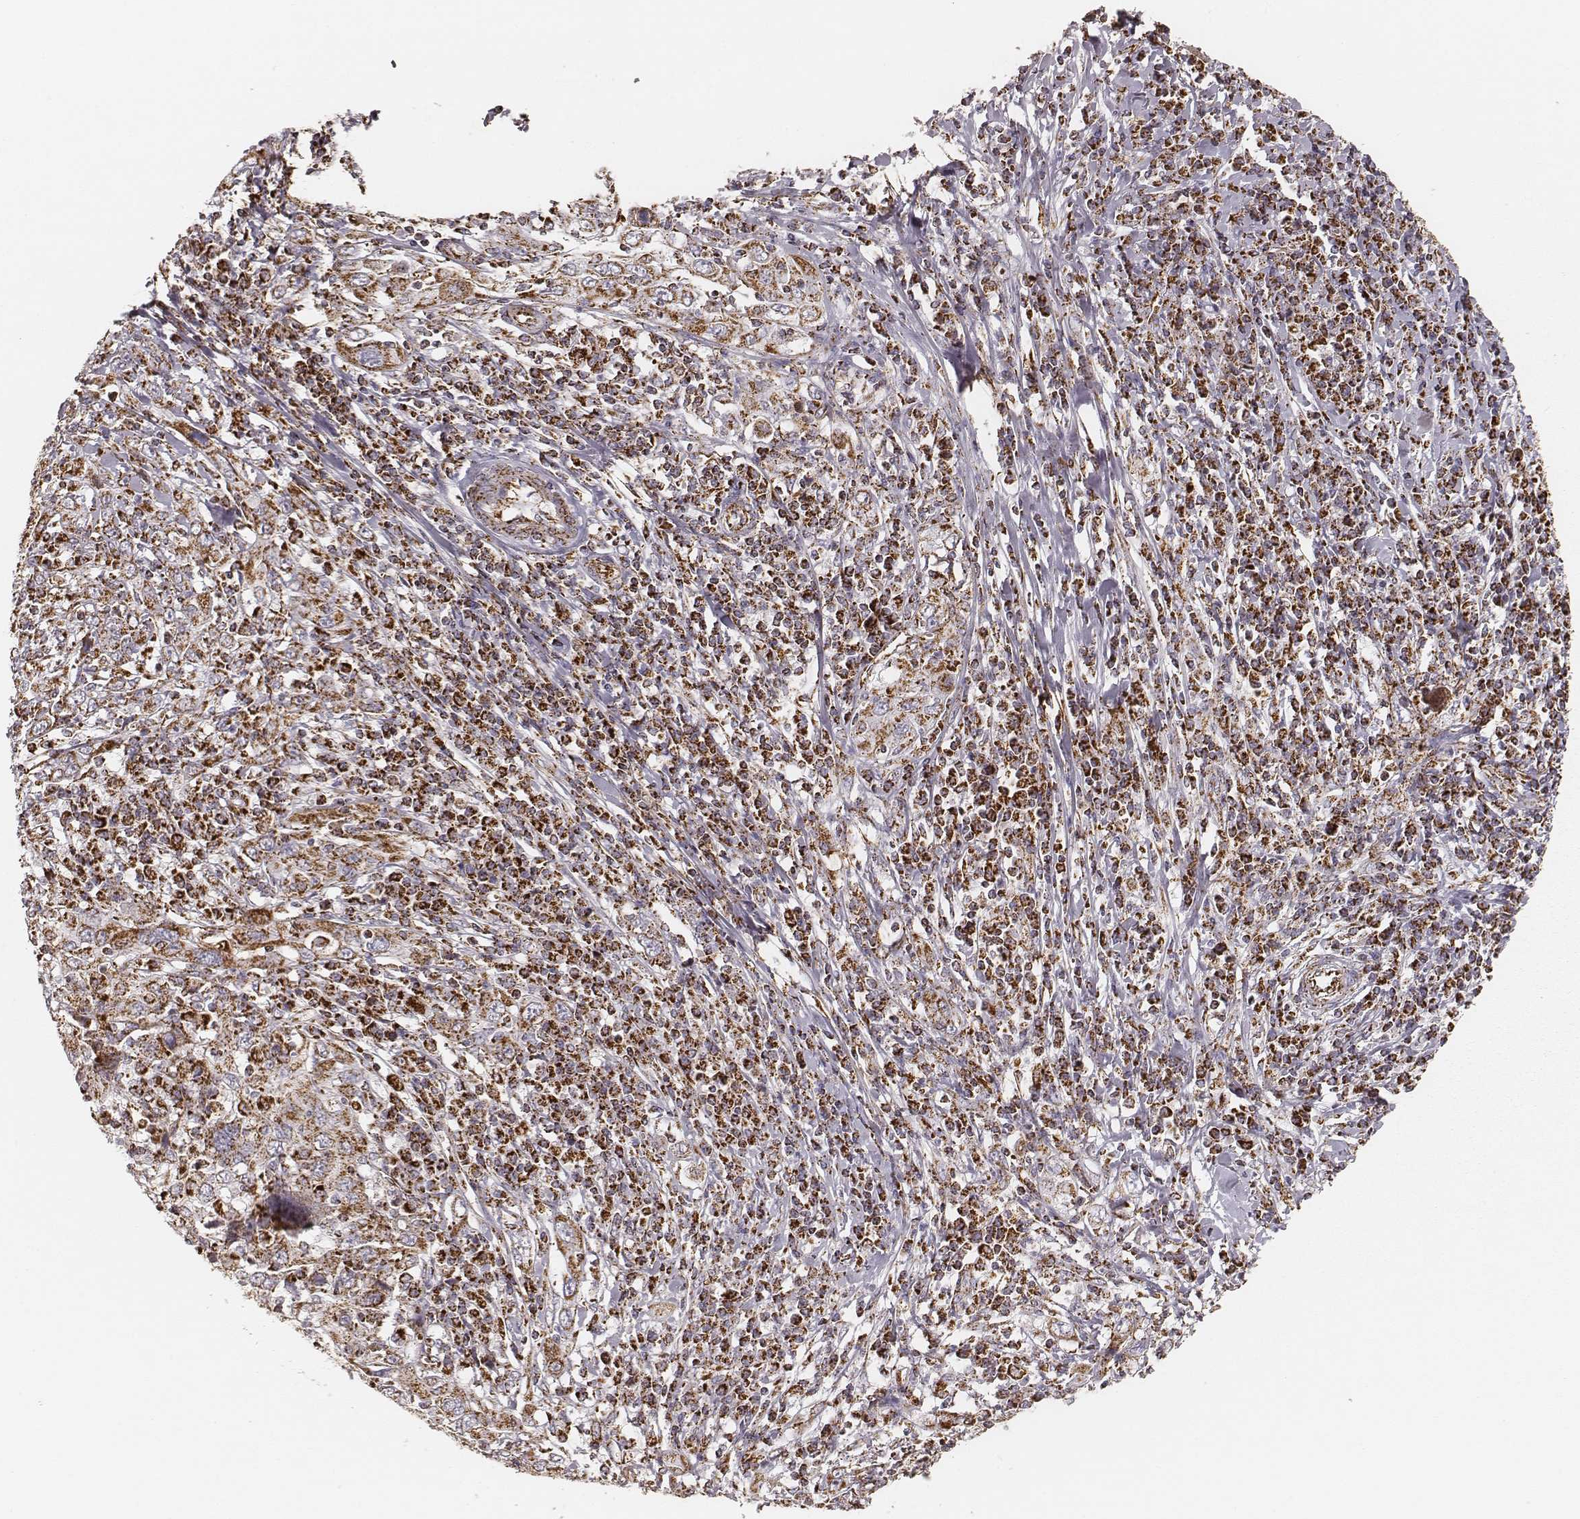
{"staining": {"intensity": "strong", "quantity": ">75%", "location": "cytoplasmic/membranous"}, "tissue": "cervical cancer", "cell_type": "Tumor cells", "image_type": "cancer", "snomed": [{"axis": "morphology", "description": "Squamous cell carcinoma, NOS"}, {"axis": "topography", "description": "Cervix"}], "caption": "Immunohistochemistry (IHC) (DAB) staining of cervical cancer displays strong cytoplasmic/membranous protein positivity in about >75% of tumor cells.", "gene": "CS", "patient": {"sex": "female", "age": 46}}